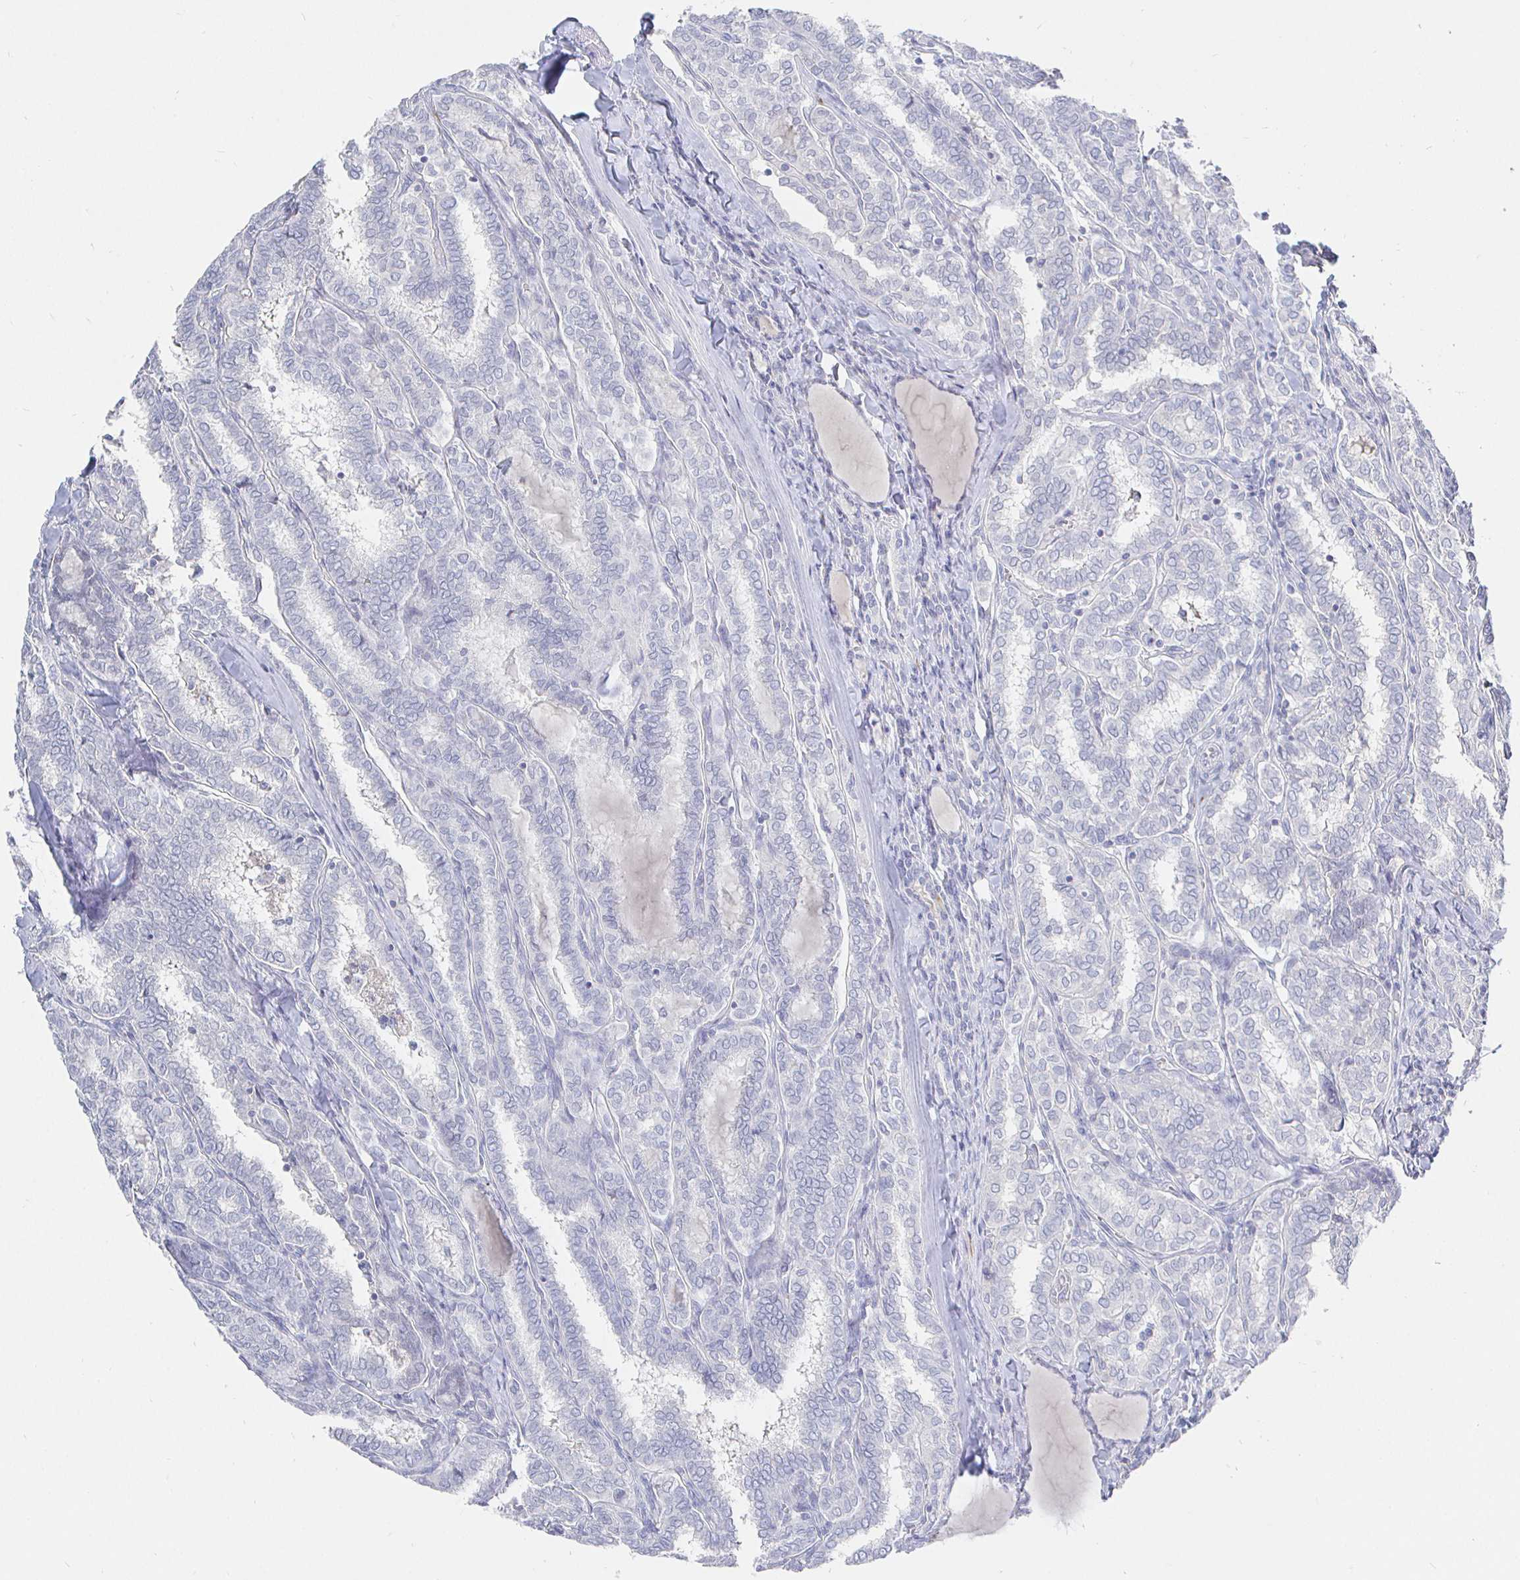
{"staining": {"intensity": "negative", "quantity": "none", "location": "none"}, "tissue": "thyroid cancer", "cell_type": "Tumor cells", "image_type": "cancer", "snomed": [{"axis": "morphology", "description": "Papillary adenocarcinoma, NOS"}, {"axis": "topography", "description": "Thyroid gland"}], "caption": "The micrograph shows no significant positivity in tumor cells of thyroid cancer.", "gene": "LRRC23", "patient": {"sex": "female", "age": 30}}